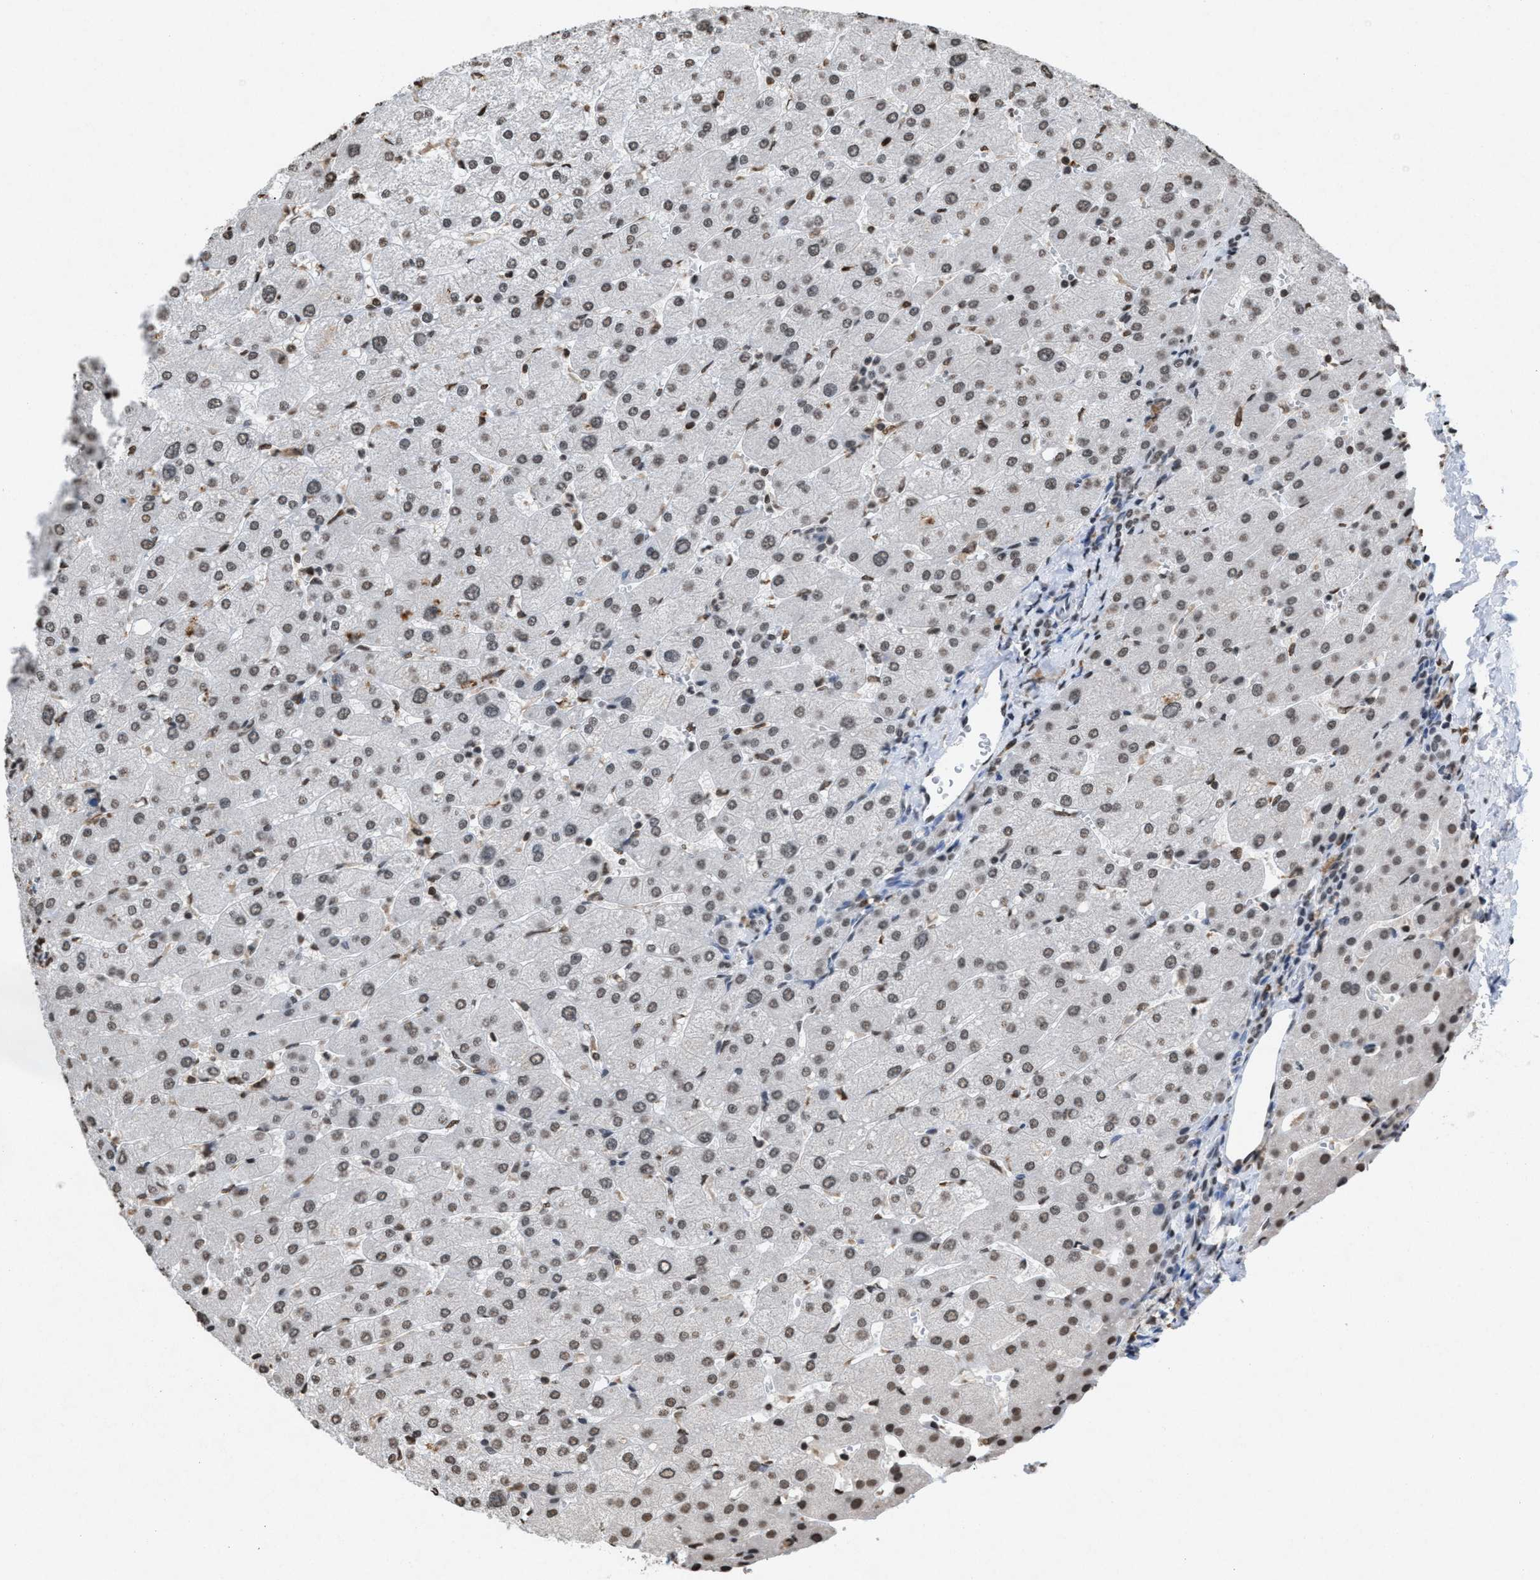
{"staining": {"intensity": "weak", "quantity": ">75%", "location": "nuclear"}, "tissue": "liver", "cell_type": "Cholangiocytes", "image_type": "normal", "snomed": [{"axis": "morphology", "description": "Normal tissue, NOS"}, {"axis": "topography", "description": "Liver"}], "caption": "Immunohistochemical staining of benign liver demonstrates low levels of weak nuclear expression in about >75% of cholangiocytes. (Brightfield microscopy of DAB IHC at high magnification).", "gene": "NUP88", "patient": {"sex": "male", "age": 55}}